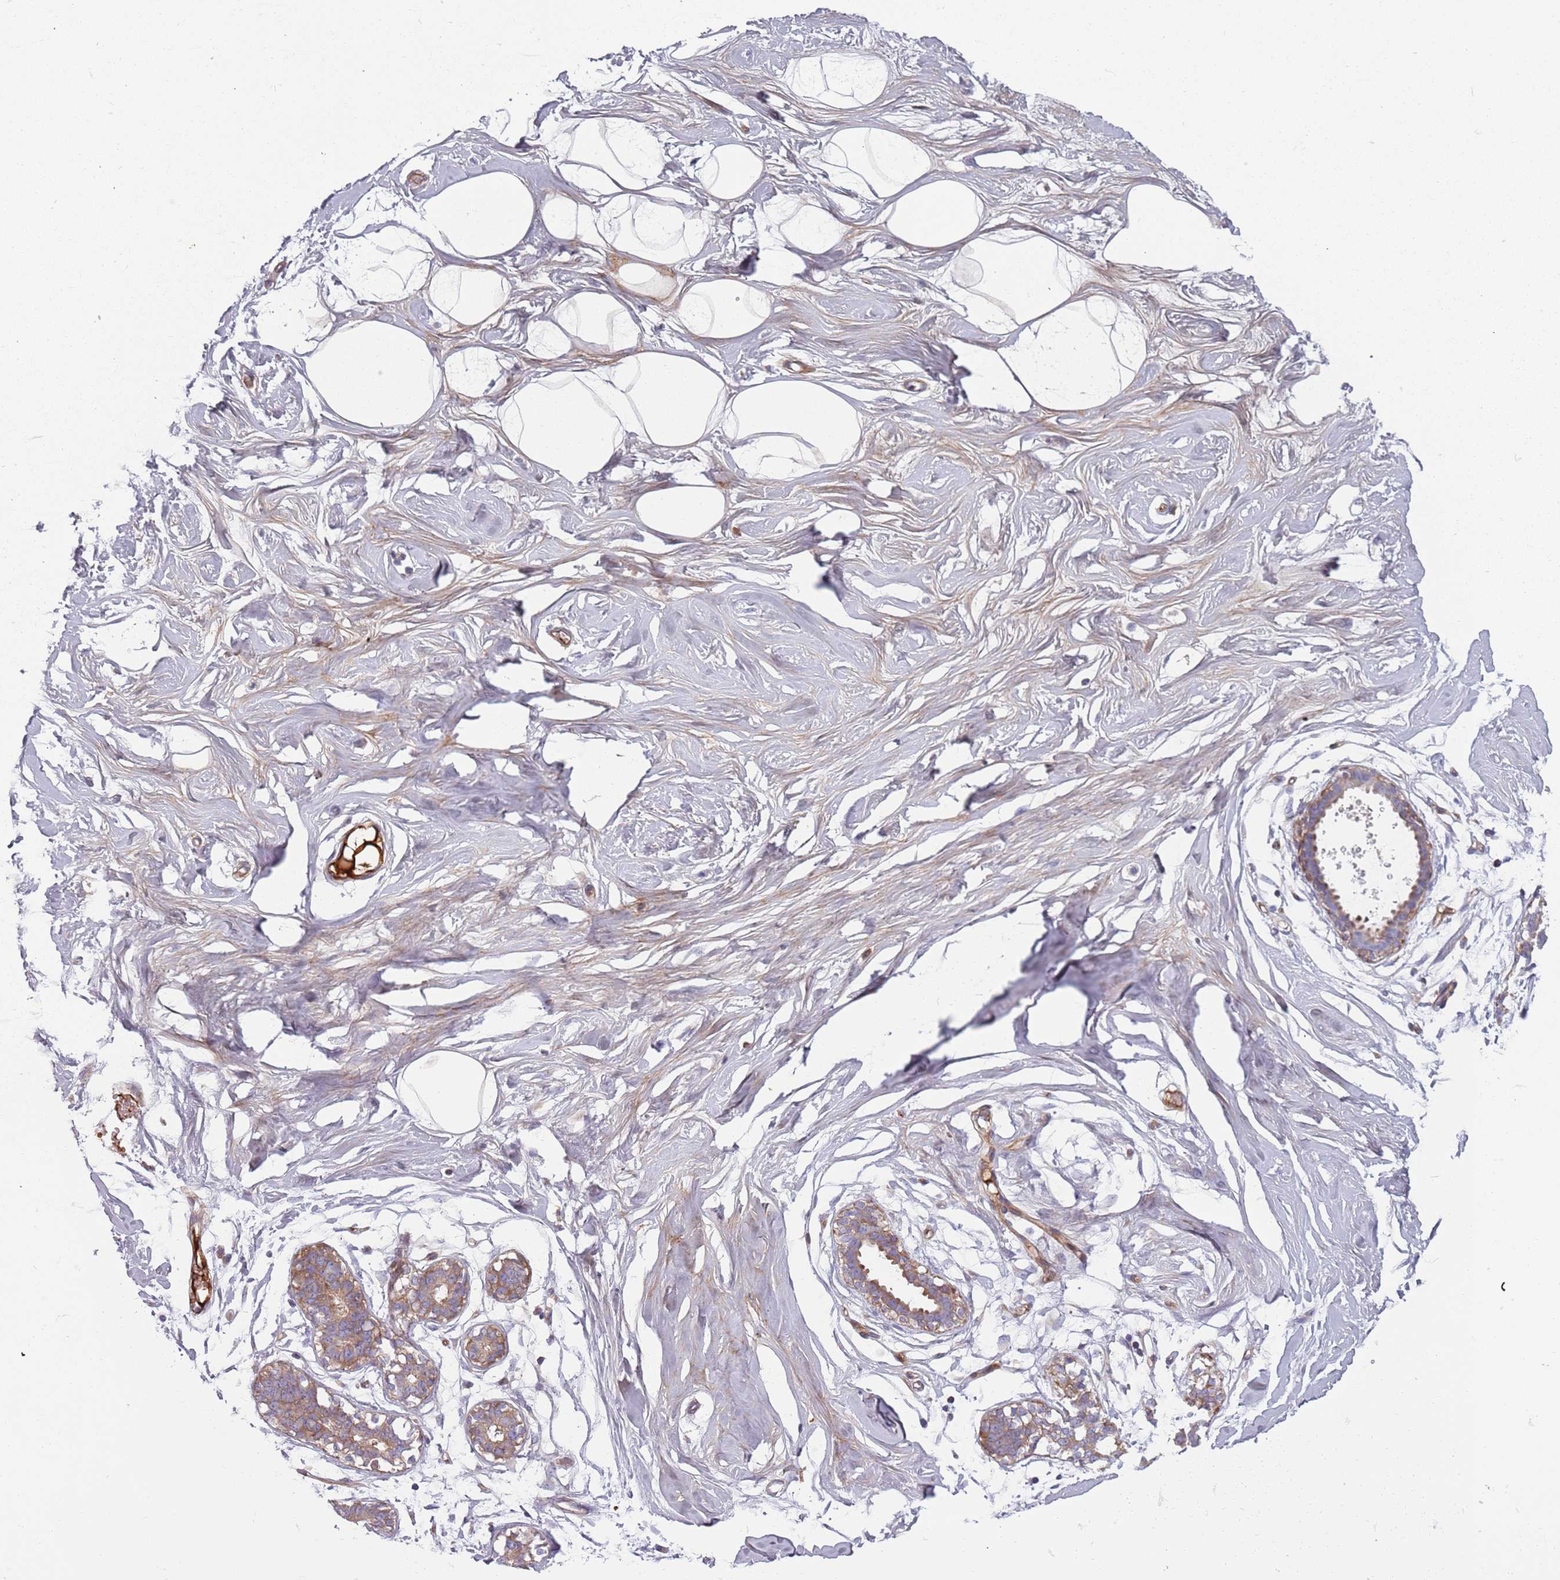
{"staining": {"intensity": "weak", "quantity": ">75%", "location": "cytoplasmic/membranous"}, "tissue": "breast", "cell_type": "Adipocytes", "image_type": "normal", "snomed": [{"axis": "morphology", "description": "Normal tissue, NOS"}, {"axis": "morphology", "description": "Adenoma, NOS"}, {"axis": "topography", "description": "Breast"}], "caption": "The micrograph shows a brown stain indicating the presence of a protein in the cytoplasmic/membranous of adipocytes in breast.", "gene": "NADK", "patient": {"sex": "female", "age": 23}}